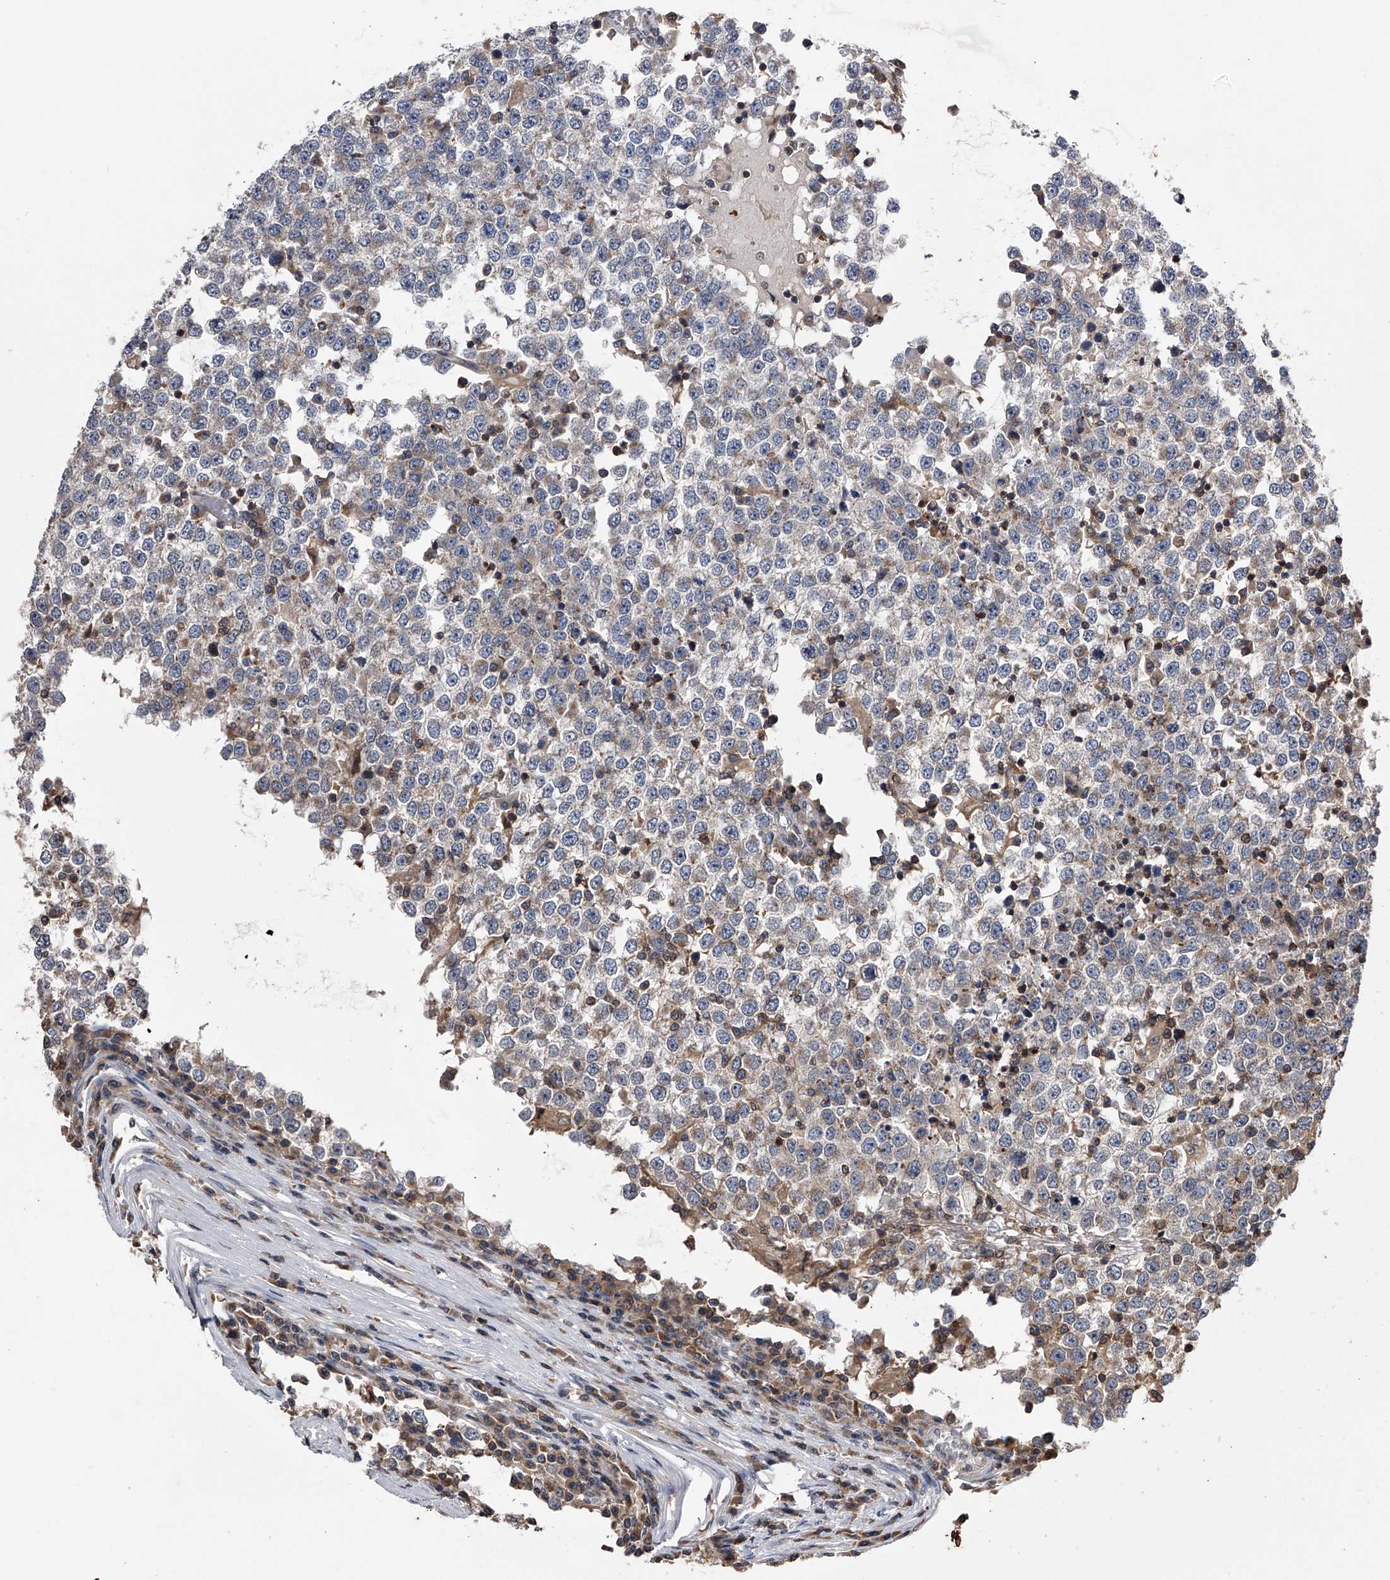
{"staining": {"intensity": "negative", "quantity": "none", "location": "none"}, "tissue": "testis cancer", "cell_type": "Tumor cells", "image_type": "cancer", "snomed": [{"axis": "morphology", "description": "Seminoma, NOS"}, {"axis": "topography", "description": "Testis"}], "caption": "DAB (3,3'-diaminobenzidine) immunohistochemical staining of human testis cancer (seminoma) shows no significant expression in tumor cells.", "gene": "PAN3", "patient": {"sex": "male", "age": 65}}